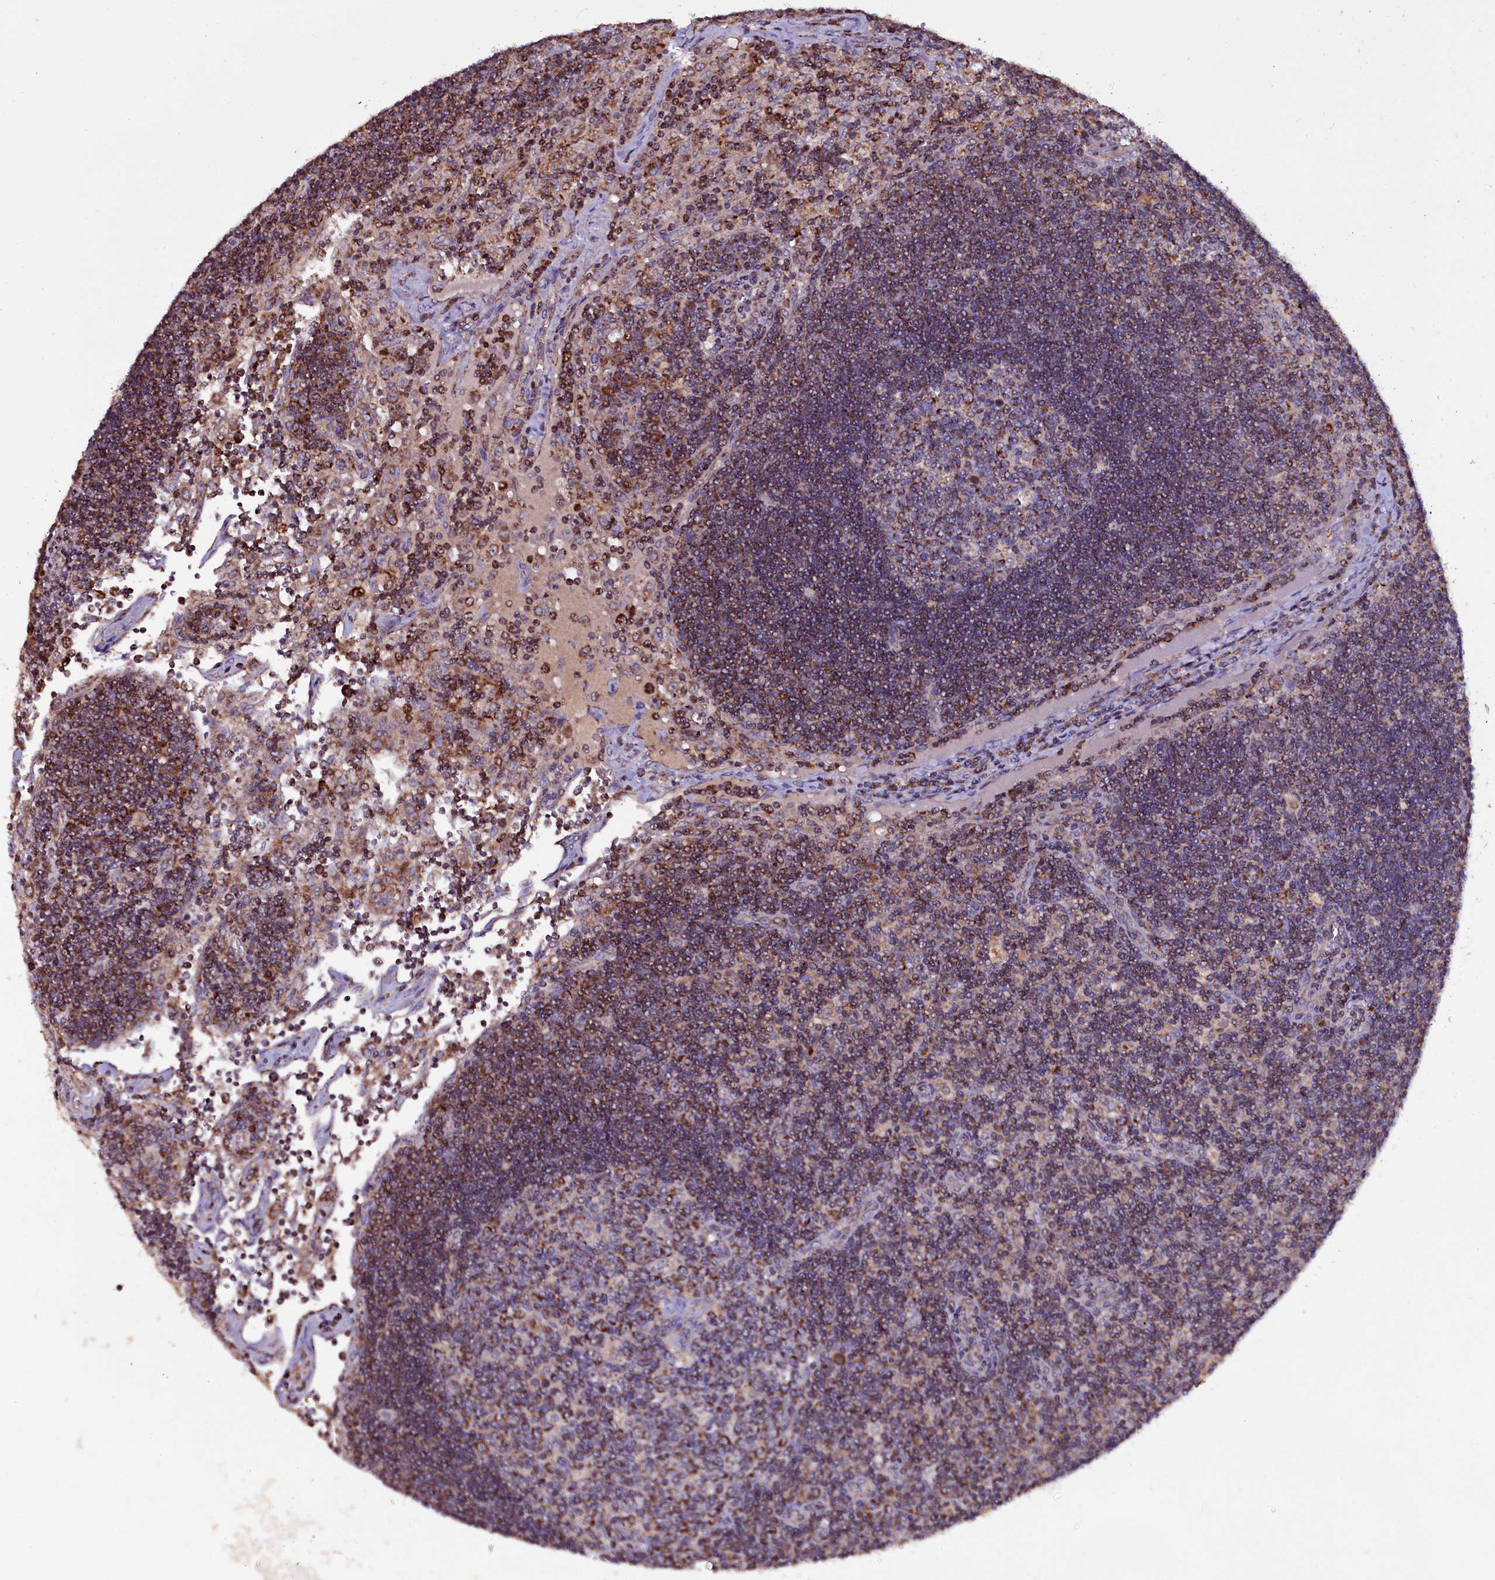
{"staining": {"intensity": "moderate", "quantity": "<25%", "location": "cytoplasmic/membranous"}, "tissue": "lymph node", "cell_type": "Germinal center cells", "image_type": "normal", "snomed": [{"axis": "morphology", "description": "Normal tissue, NOS"}, {"axis": "topography", "description": "Lymph node"}], "caption": "Immunohistochemical staining of unremarkable human lymph node shows low levels of moderate cytoplasmic/membranous positivity in about <25% of germinal center cells. Immunohistochemistry (ihc) stains the protein in brown and the nuclei are stained blue.", "gene": "NAA80", "patient": {"sex": "male", "age": 58}}